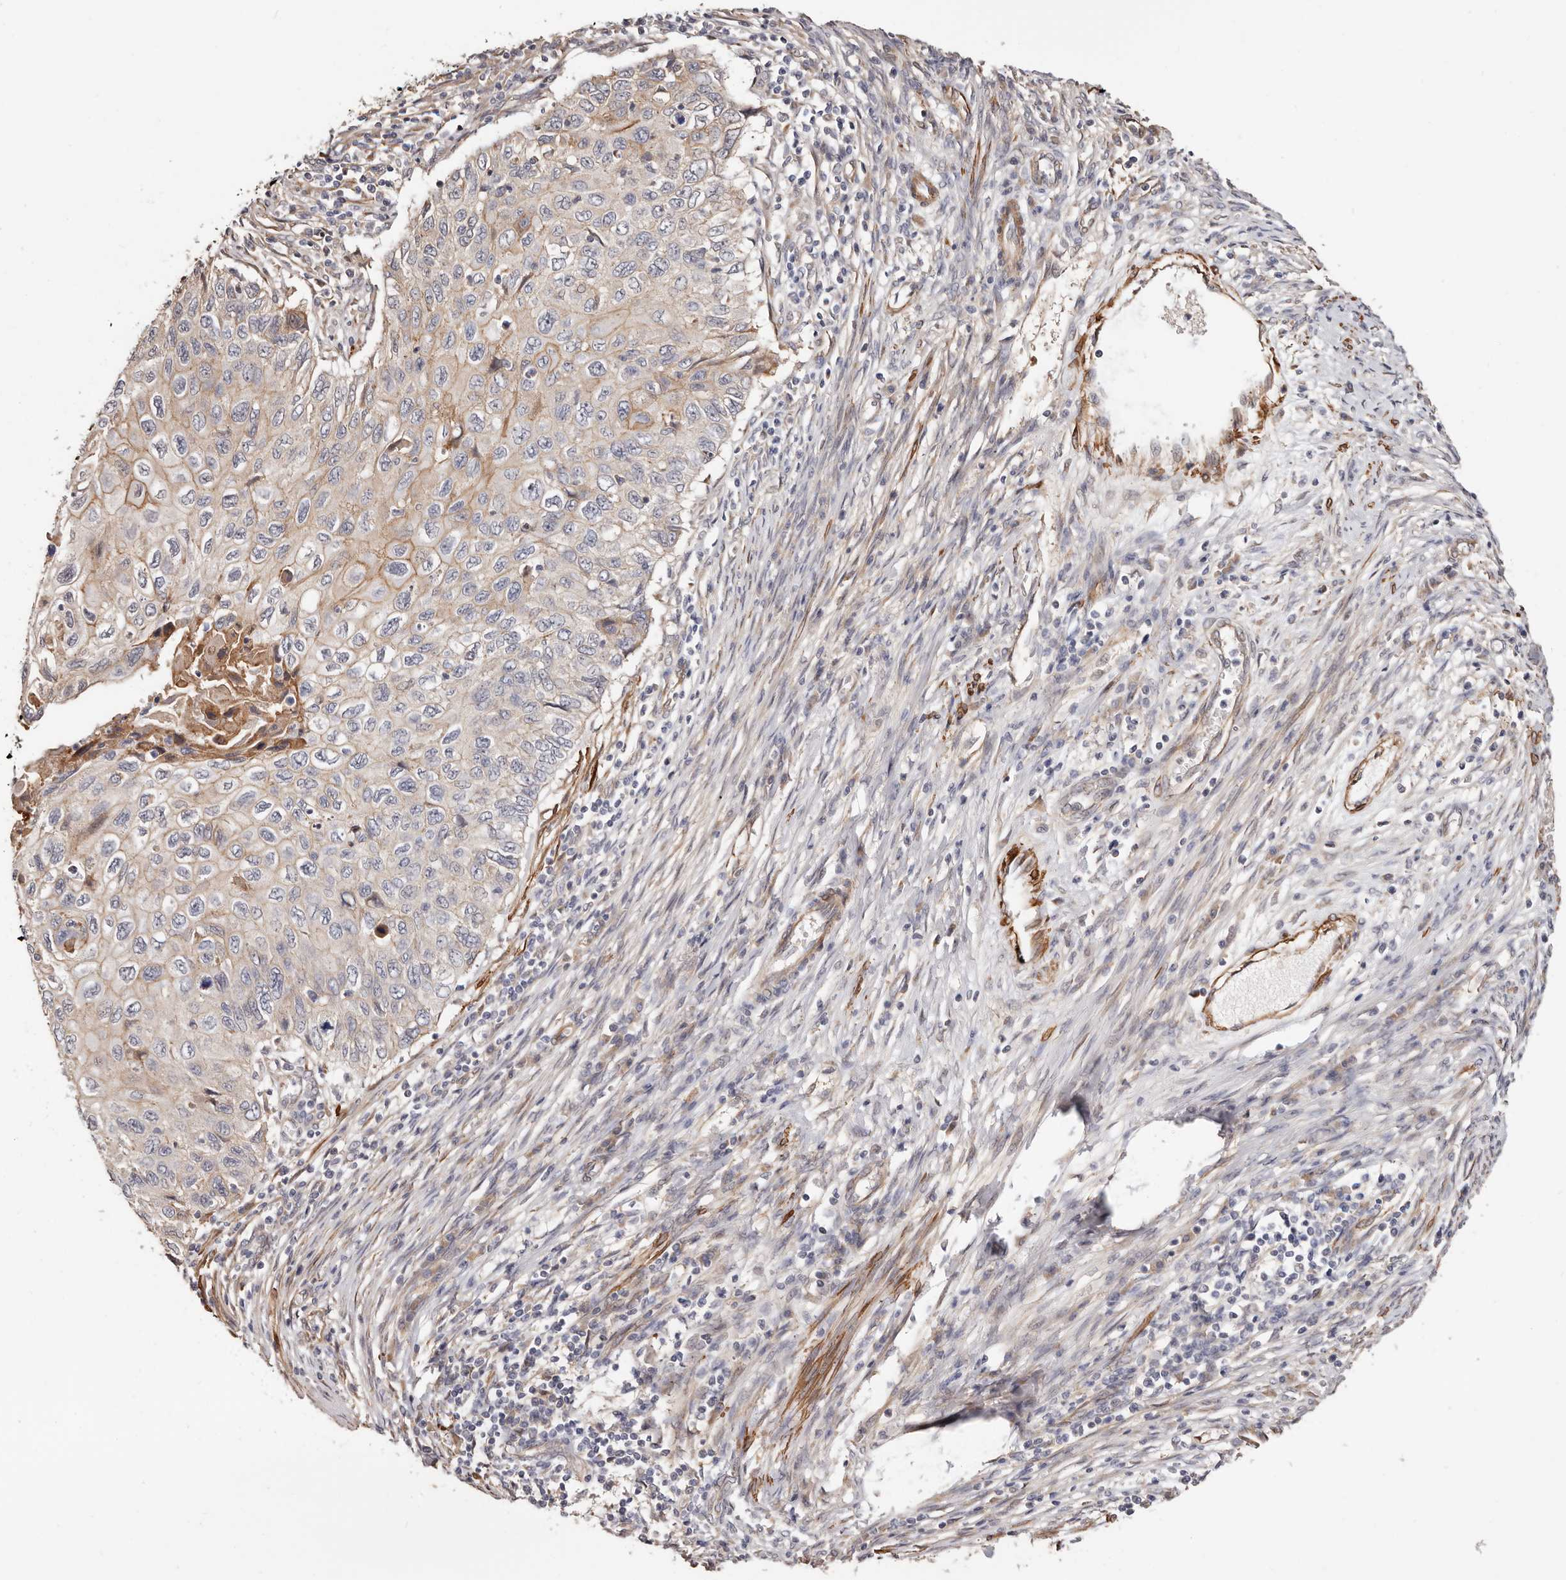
{"staining": {"intensity": "moderate", "quantity": "<25%", "location": "cytoplasmic/membranous"}, "tissue": "cervical cancer", "cell_type": "Tumor cells", "image_type": "cancer", "snomed": [{"axis": "morphology", "description": "Squamous cell carcinoma, NOS"}, {"axis": "topography", "description": "Cervix"}], "caption": "This image demonstrates cervical squamous cell carcinoma stained with IHC to label a protein in brown. The cytoplasmic/membranous of tumor cells show moderate positivity for the protein. Nuclei are counter-stained blue.", "gene": "TRIP13", "patient": {"sex": "female", "age": 70}}